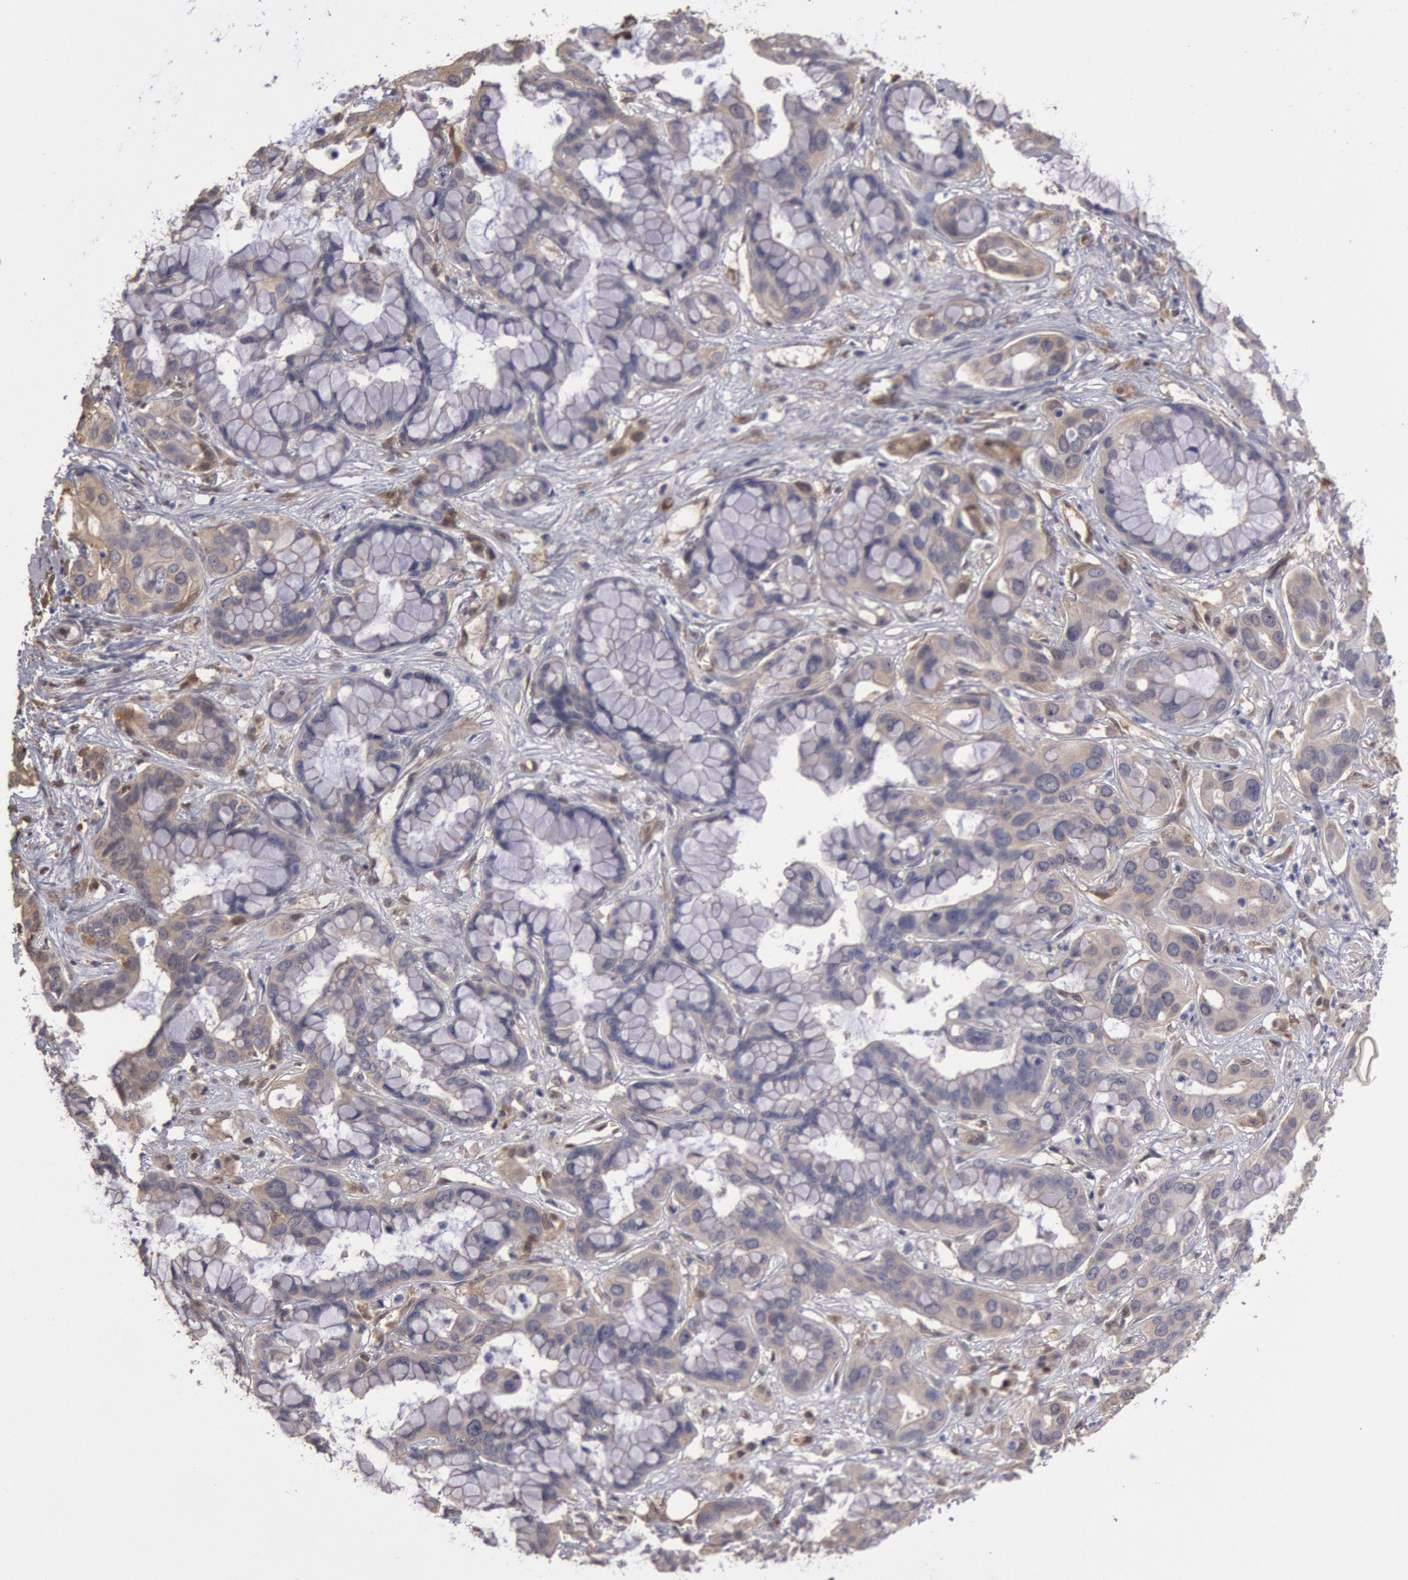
{"staining": {"intensity": "moderate", "quantity": "25%-75%", "location": "cytoplasmic/membranous"}, "tissue": "liver cancer", "cell_type": "Tumor cells", "image_type": "cancer", "snomed": [{"axis": "morphology", "description": "Cholangiocarcinoma"}, {"axis": "topography", "description": "Liver"}], "caption": "There is medium levels of moderate cytoplasmic/membranous positivity in tumor cells of liver cholangiocarcinoma, as demonstrated by immunohistochemical staining (brown color).", "gene": "CCDC50", "patient": {"sex": "female", "age": 65}}